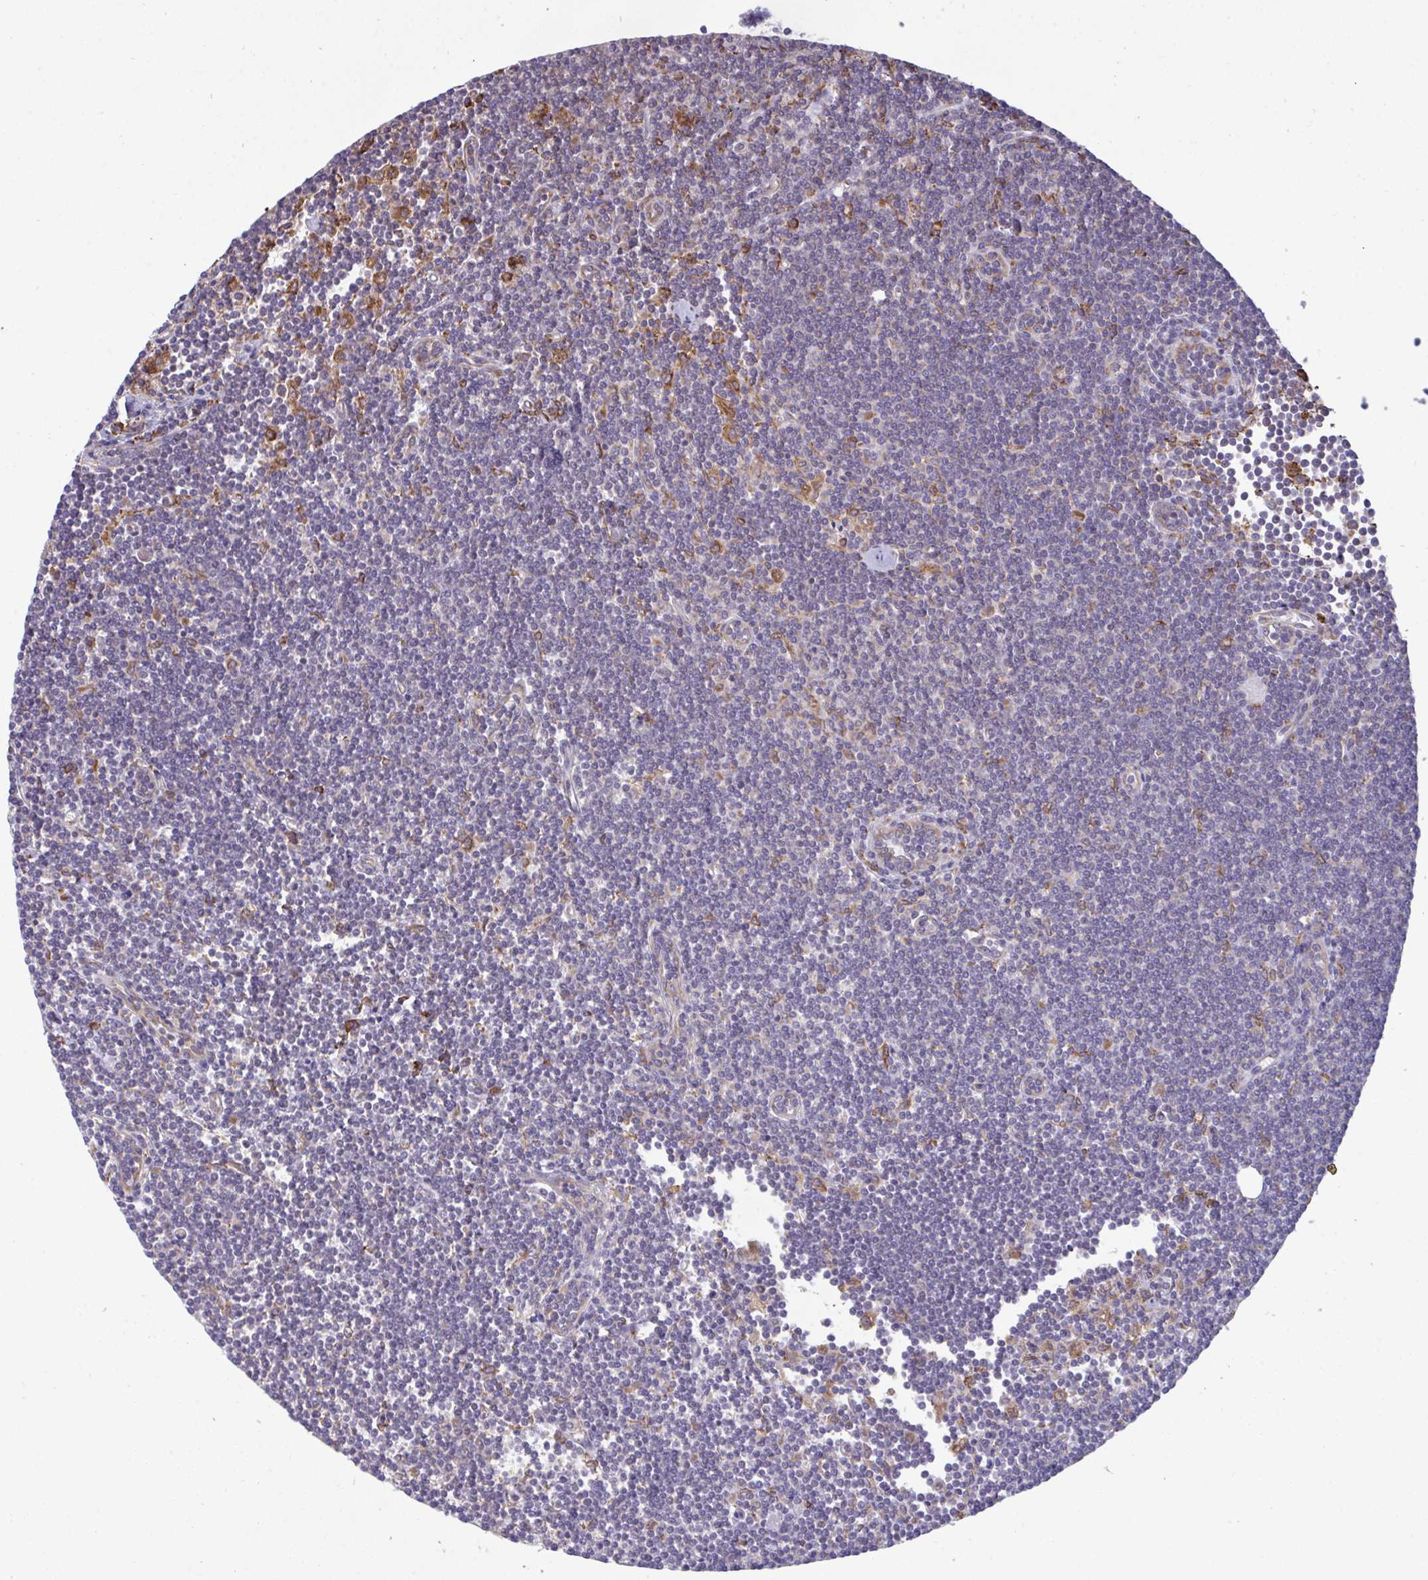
{"staining": {"intensity": "negative", "quantity": "none", "location": "none"}, "tissue": "lymphoma", "cell_type": "Tumor cells", "image_type": "cancer", "snomed": [{"axis": "morphology", "description": "Malignant lymphoma, non-Hodgkin's type, Low grade"}, {"axis": "topography", "description": "Lymph node"}], "caption": "DAB immunohistochemical staining of low-grade malignant lymphoma, non-Hodgkin's type reveals no significant expression in tumor cells. (DAB IHC with hematoxylin counter stain).", "gene": "MYMK", "patient": {"sex": "female", "age": 73}}